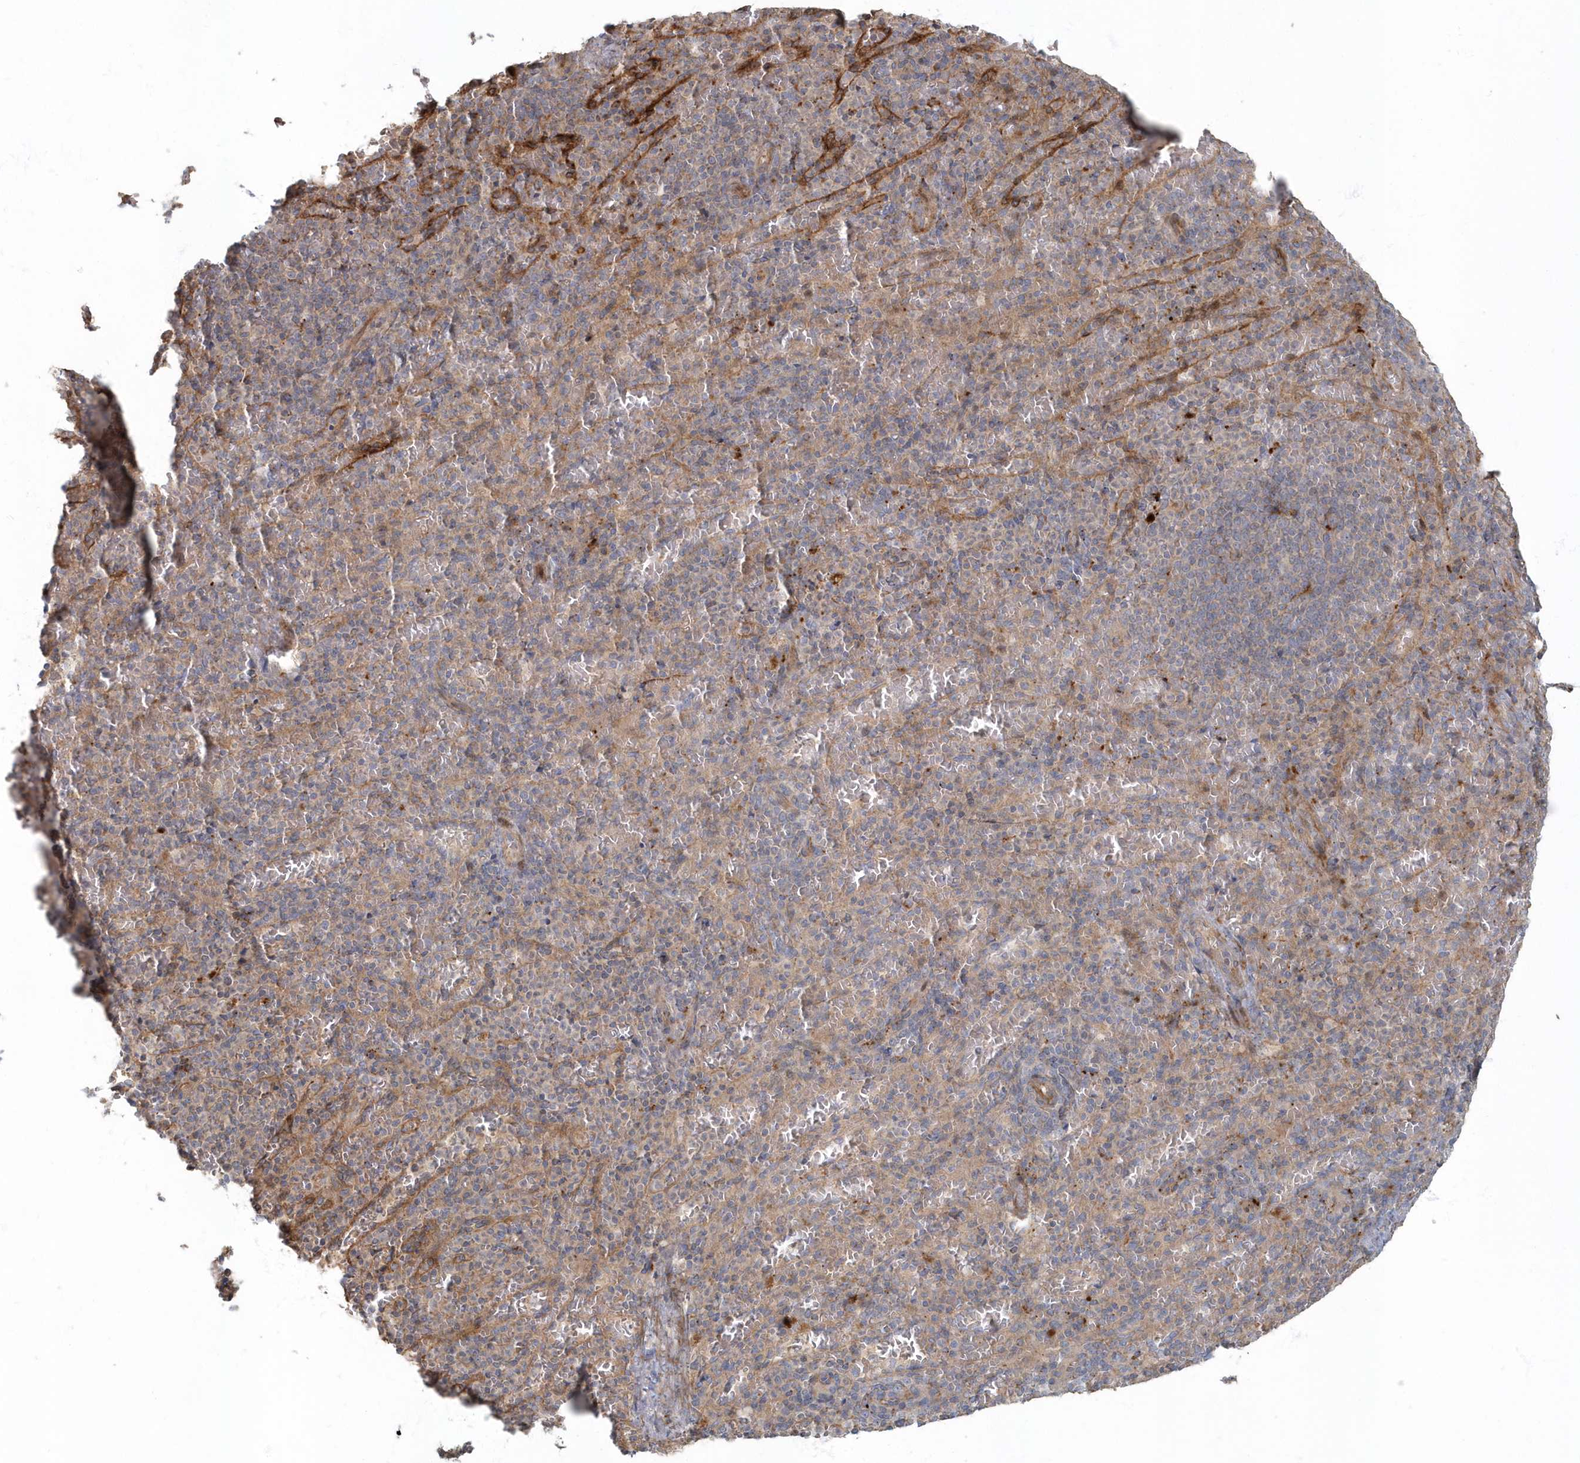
{"staining": {"intensity": "negative", "quantity": "none", "location": "none"}, "tissue": "spleen", "cell_type": "Cells in red pulp", "image_type": "normal", "snomed": [{"axis": "morphology", "description": "Normal tissue, NOS"}, {"axis": "topography", "description": "Spleen"}], "caption": "A micrograph of spleen stained for a protein shows no brown staining in cells in red pulp.", "gene": "ARHGEF38", "patient": {"sex": "female", "age": 74}}